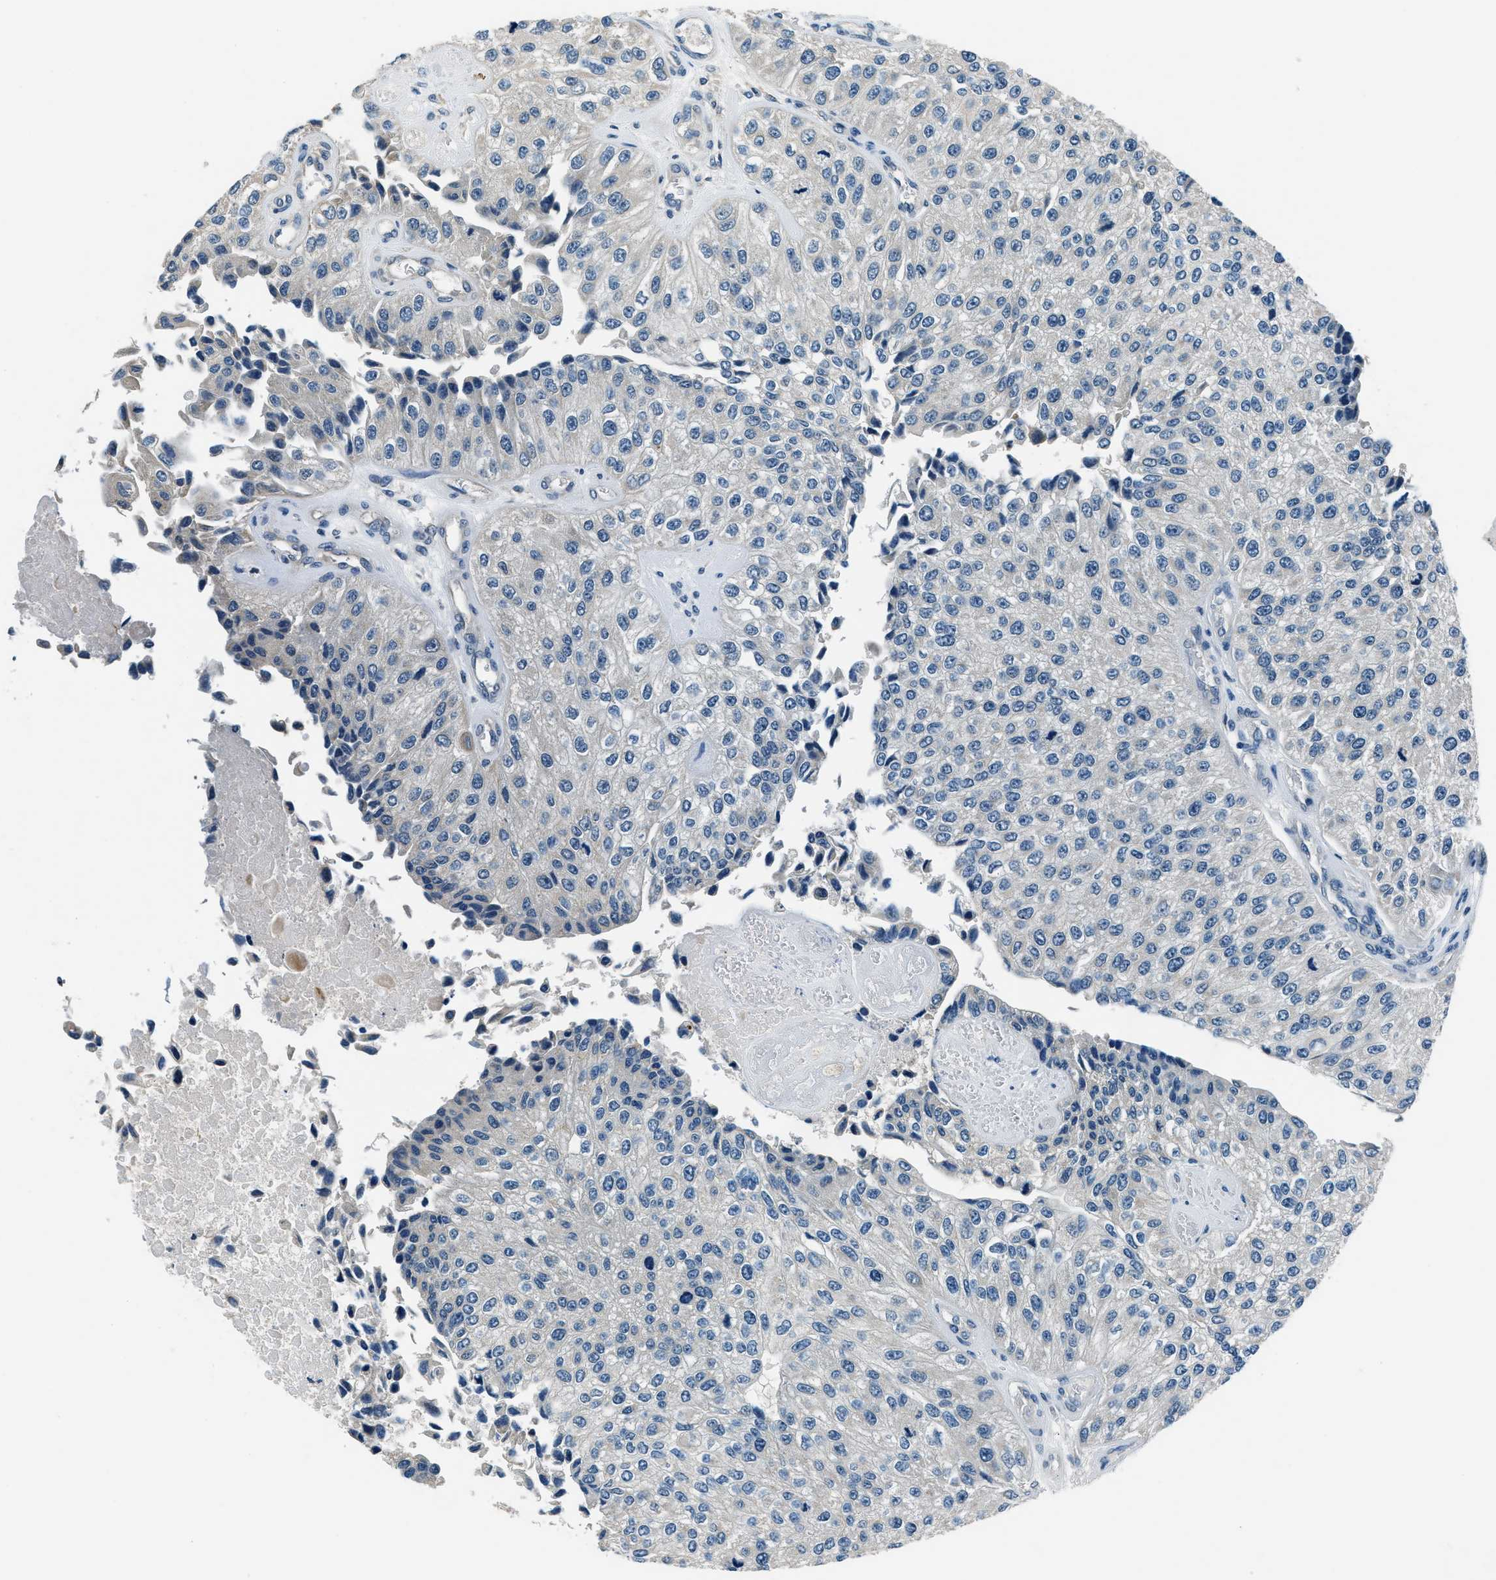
{"staining": {"intensity": "negative", "quantity": "none", "location": "none"}, "tissue": "urothelial cancer", "cell_type": "Tumor cells", "image_type": "cancer", "snomed": [{"axis": "morphology", "description": "Urothelial carcinoma, High grade"}, {"axis": "topography", "description": "Kidney"}, {"axis": "topography", "description": "Urinary bladder"}], "caption": "High power microscopy micrograph of an immunohistochemistry (IHC) photomicrograph of high-grade urothelial carcinoma, revealing no significant staining in tumor cells. The staining is performed using DAB brown chromogen with nuclei counter-stained in using hematoxylin.", "gene": "NME8", "patient": {"sex": "male", "age": 77}}